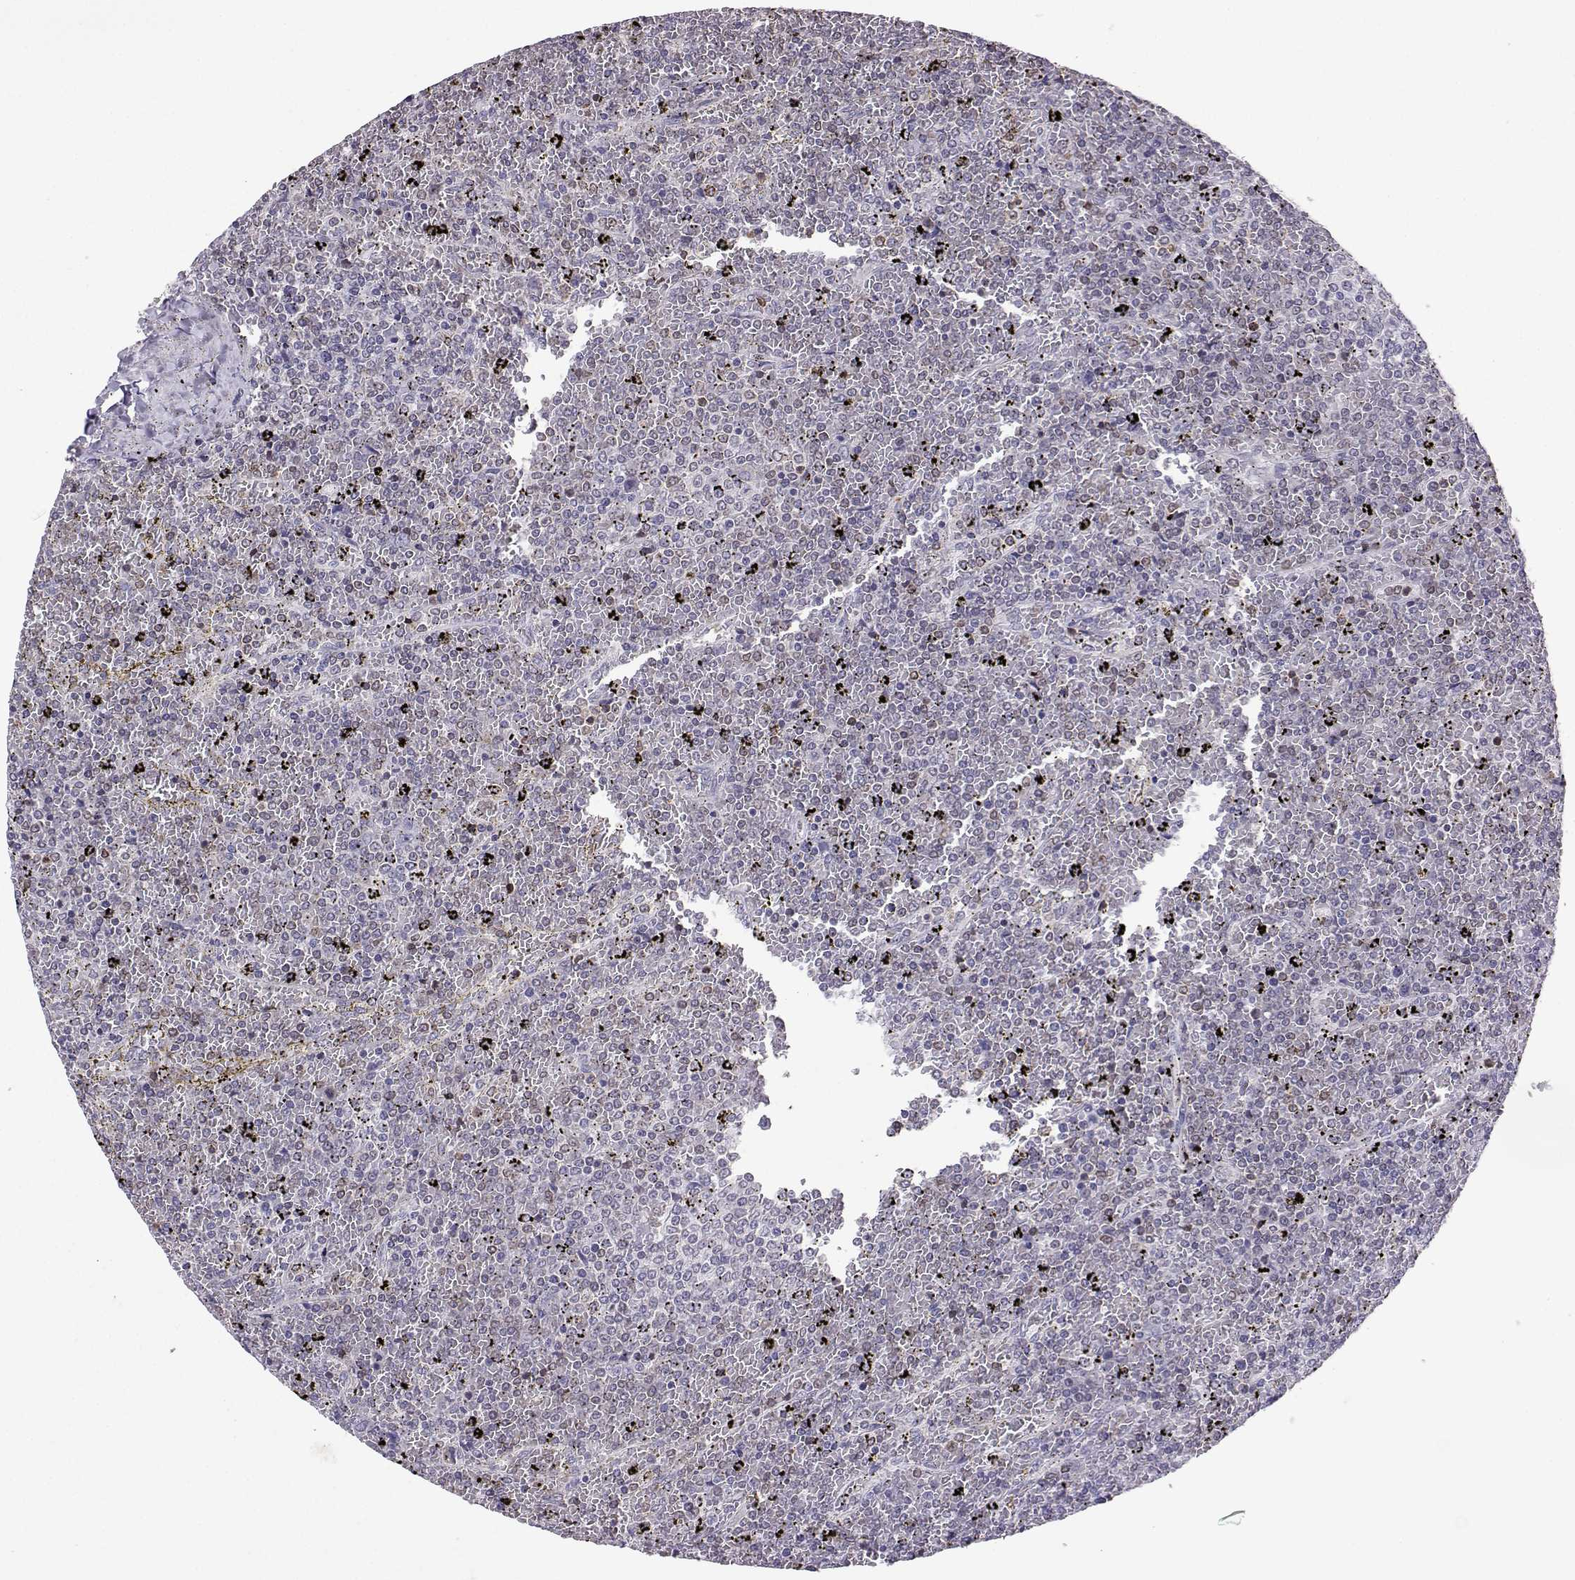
{"staining": {"intensity": "negative", "quantity": "none", "location": "none"}, "tissue": "lymphoma", "cell_type": "Tumor cells", "image_type": "cancer", "snomed": [{"axis": "morphology", "description": "Malignant lymphoma, non-Hodgkin's type, Low grade"}, {"axis": "topography", "description": "Spleen"}], "caption": "Malignant lymphoma, non-Hodgkin's type (low-grade) stained for a protein using IHC demonstrates no staining tumor cells.", "gene": "TBR1", "patient": {"sex": "female", "age": 77}}